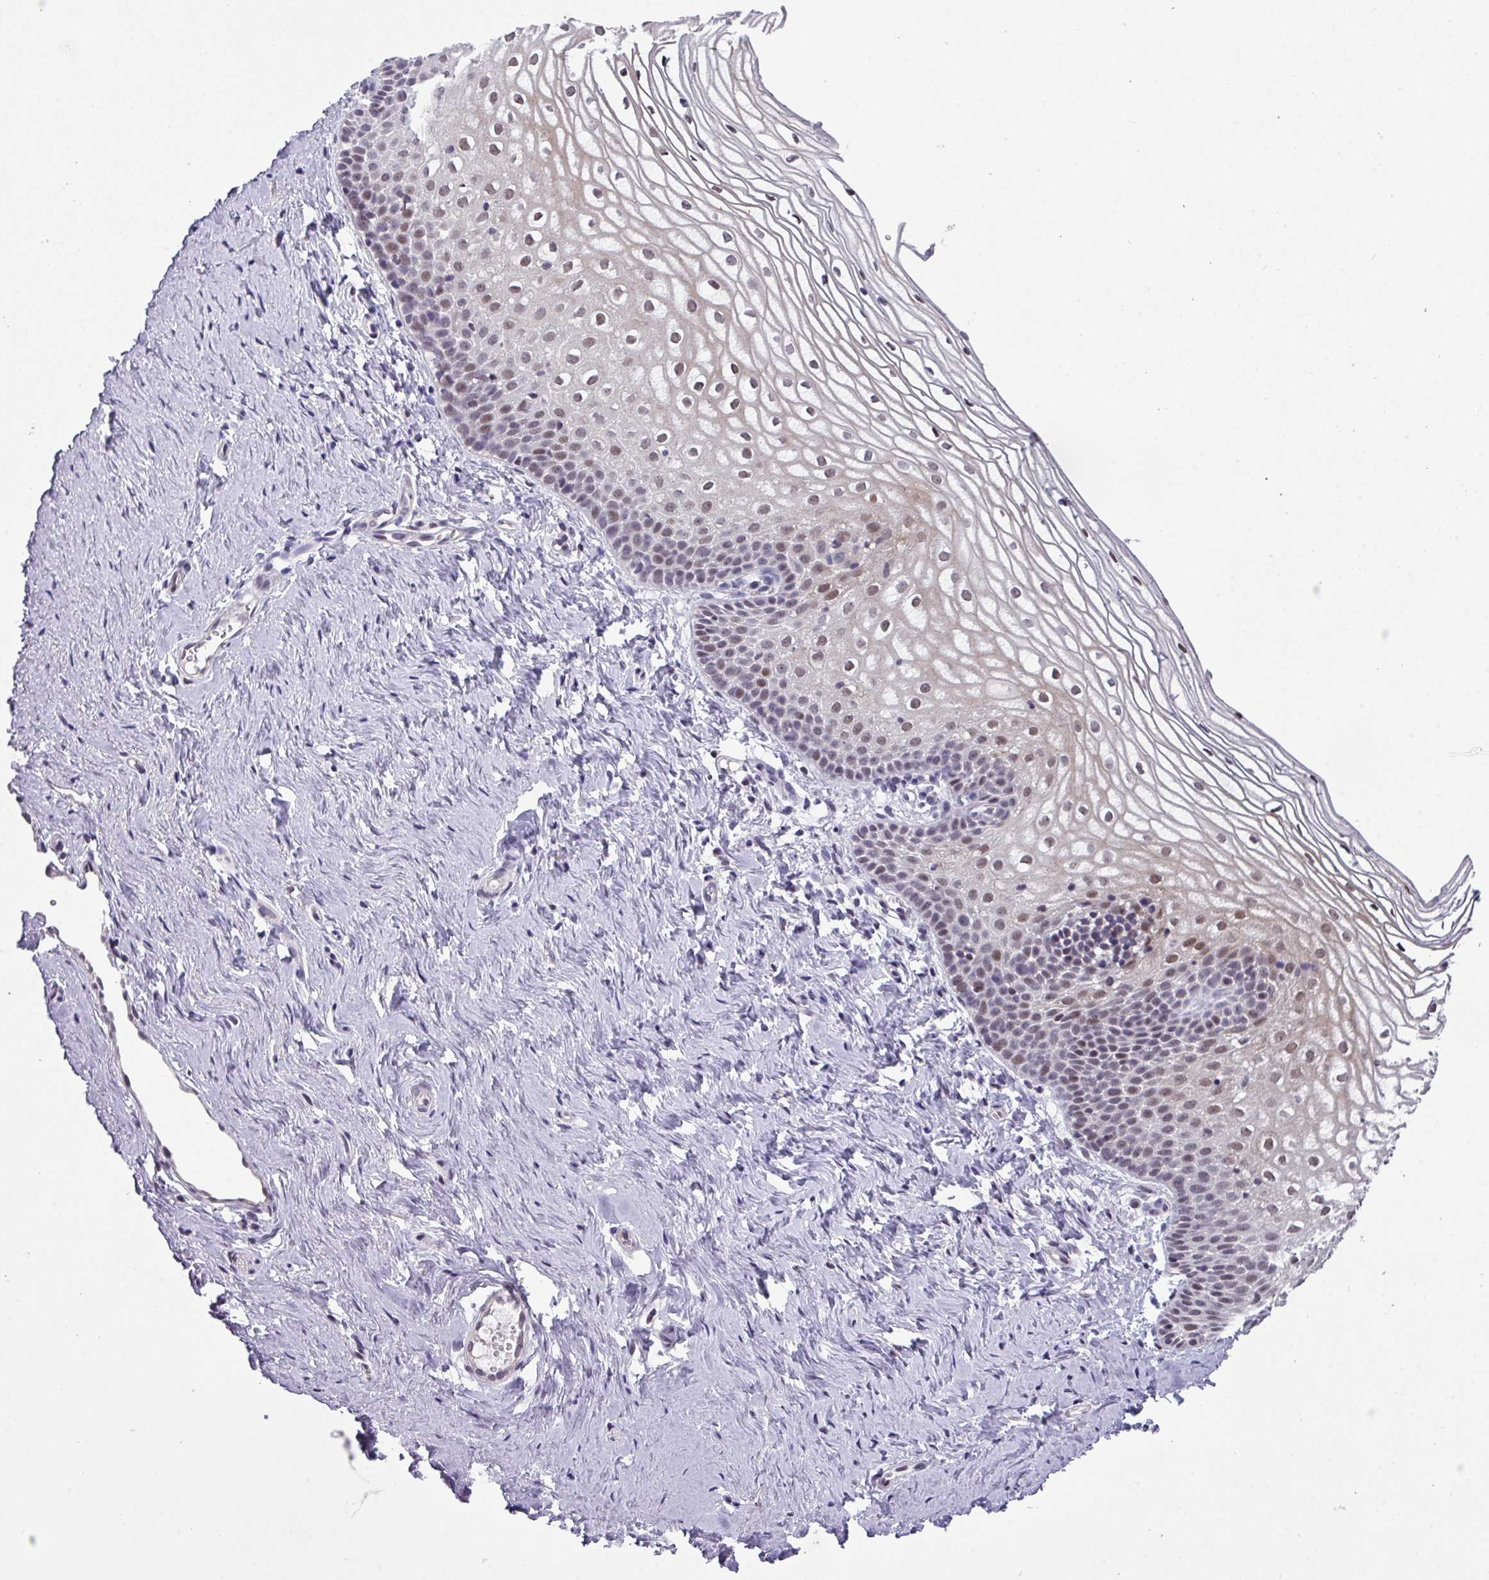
{"staining": {"intensity": "moderate", "quantity": "<25%", "location": "nuclear"}, "tissue": "vagina", "cell_type": "Squamous epithelial cells", "image_type": "normal", "snomed": [{"axis": "morphology", "description": "Normal tissue, NOS"}, {"axis": "topography", "description": "Vagina"}], "caption": "A brown stain labels moderate nuclear staining of a protein in squamous epithelial cells of unremarkable vagina. Ihc stains the protein in brown and the nuclei are stained blue.", "gene": "ZFP3", "patient": {"sex": "female", "age": 56}}